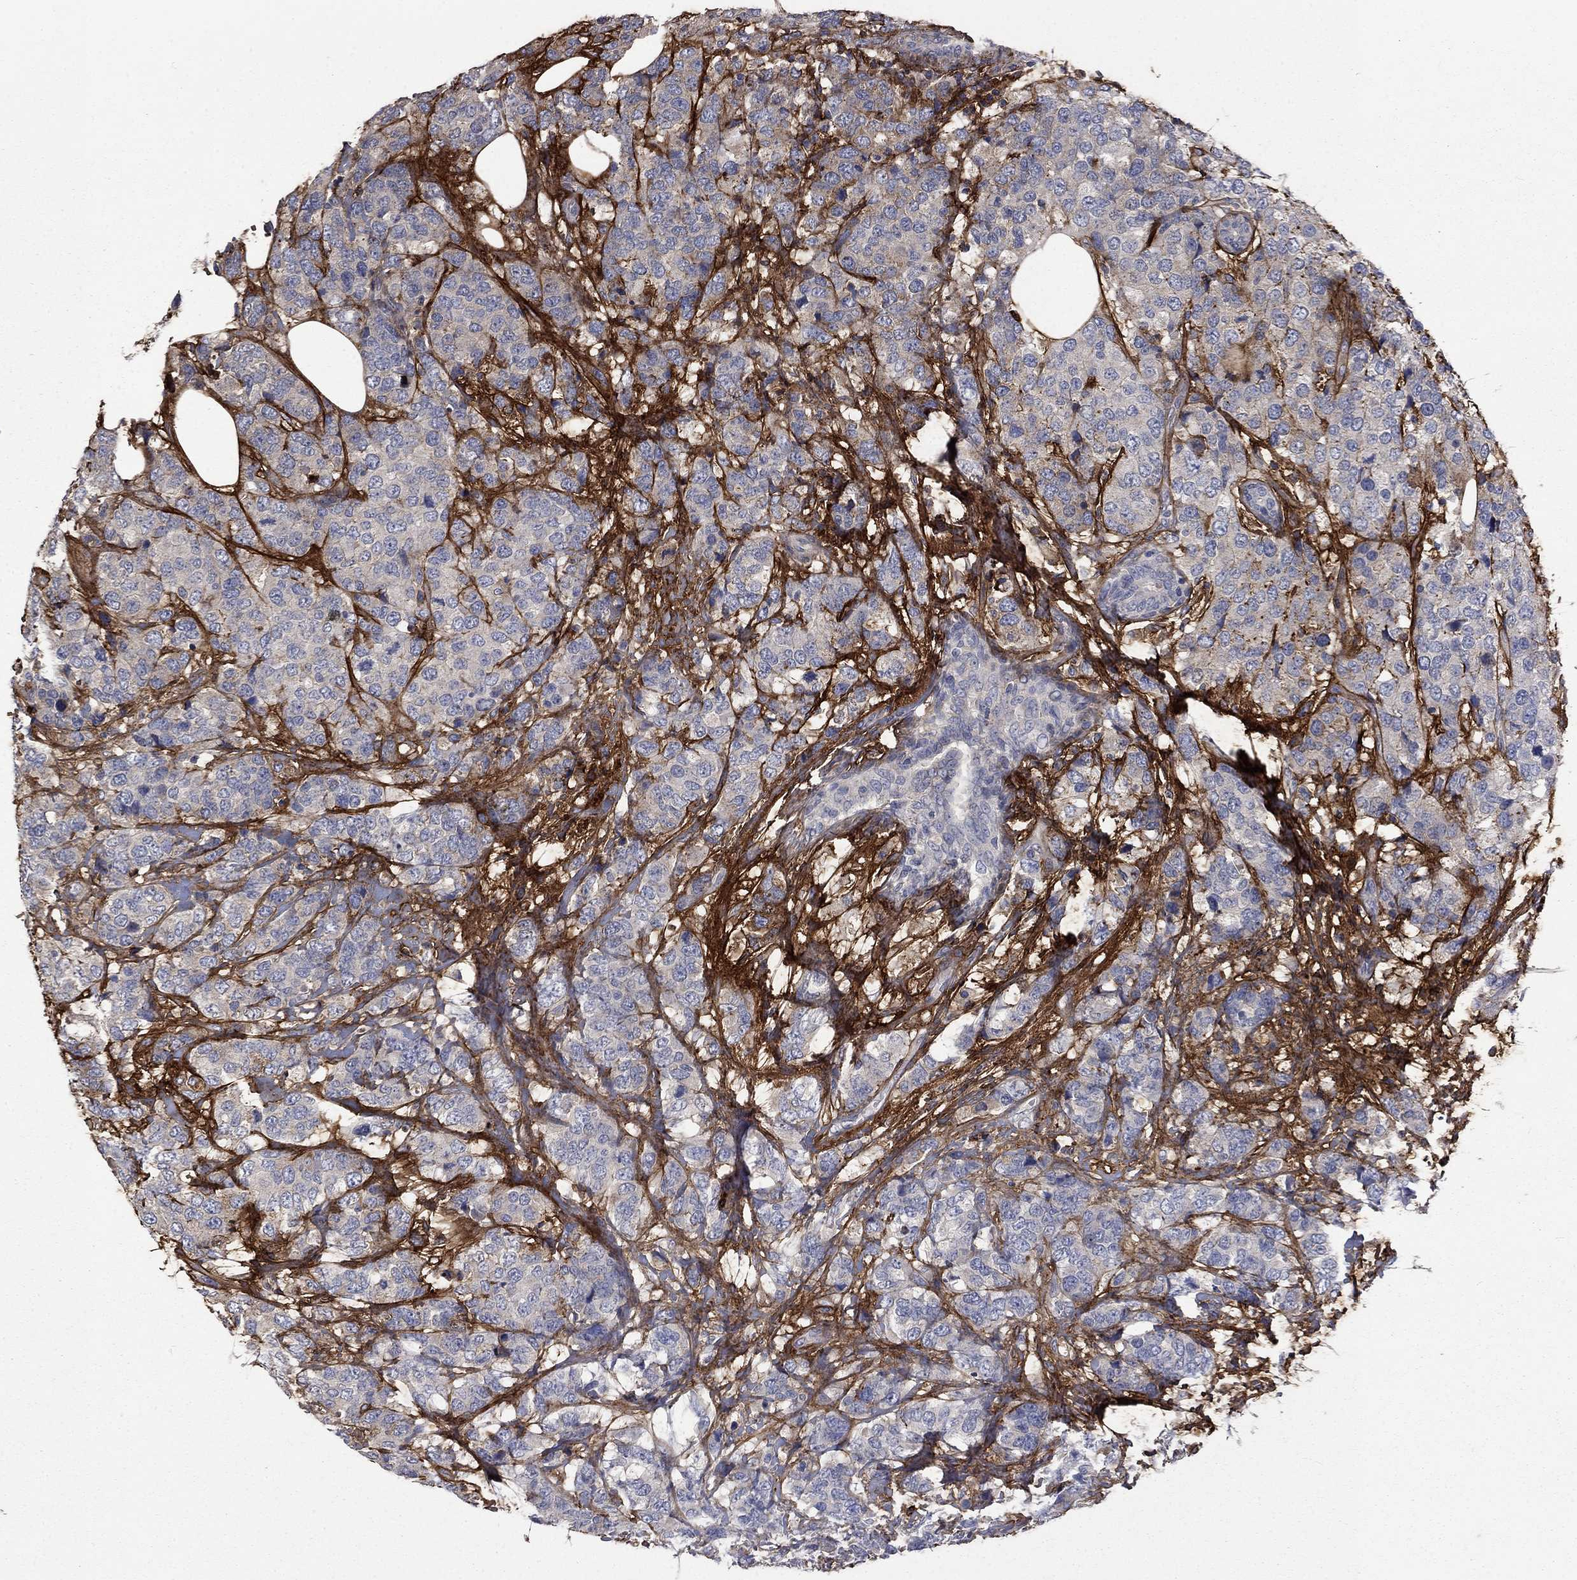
{"staining": {"intensity": "negative", "quantity": "none", "location": "none"}, "tissue": "breast cancer", "cell_type": "Tumor cells", "image_type": "cancer", "snomed": [{"axis": "morphology", "description": "Lobular carcinoma"}, {"axis": "topography", "description": "Breast"}], "caption": "The histopathology image reveals no significant expression in tumor cells of breast lobular carcinoma.", "gene": "VCAN", "patient": {"sex": "female", "age": 59}}